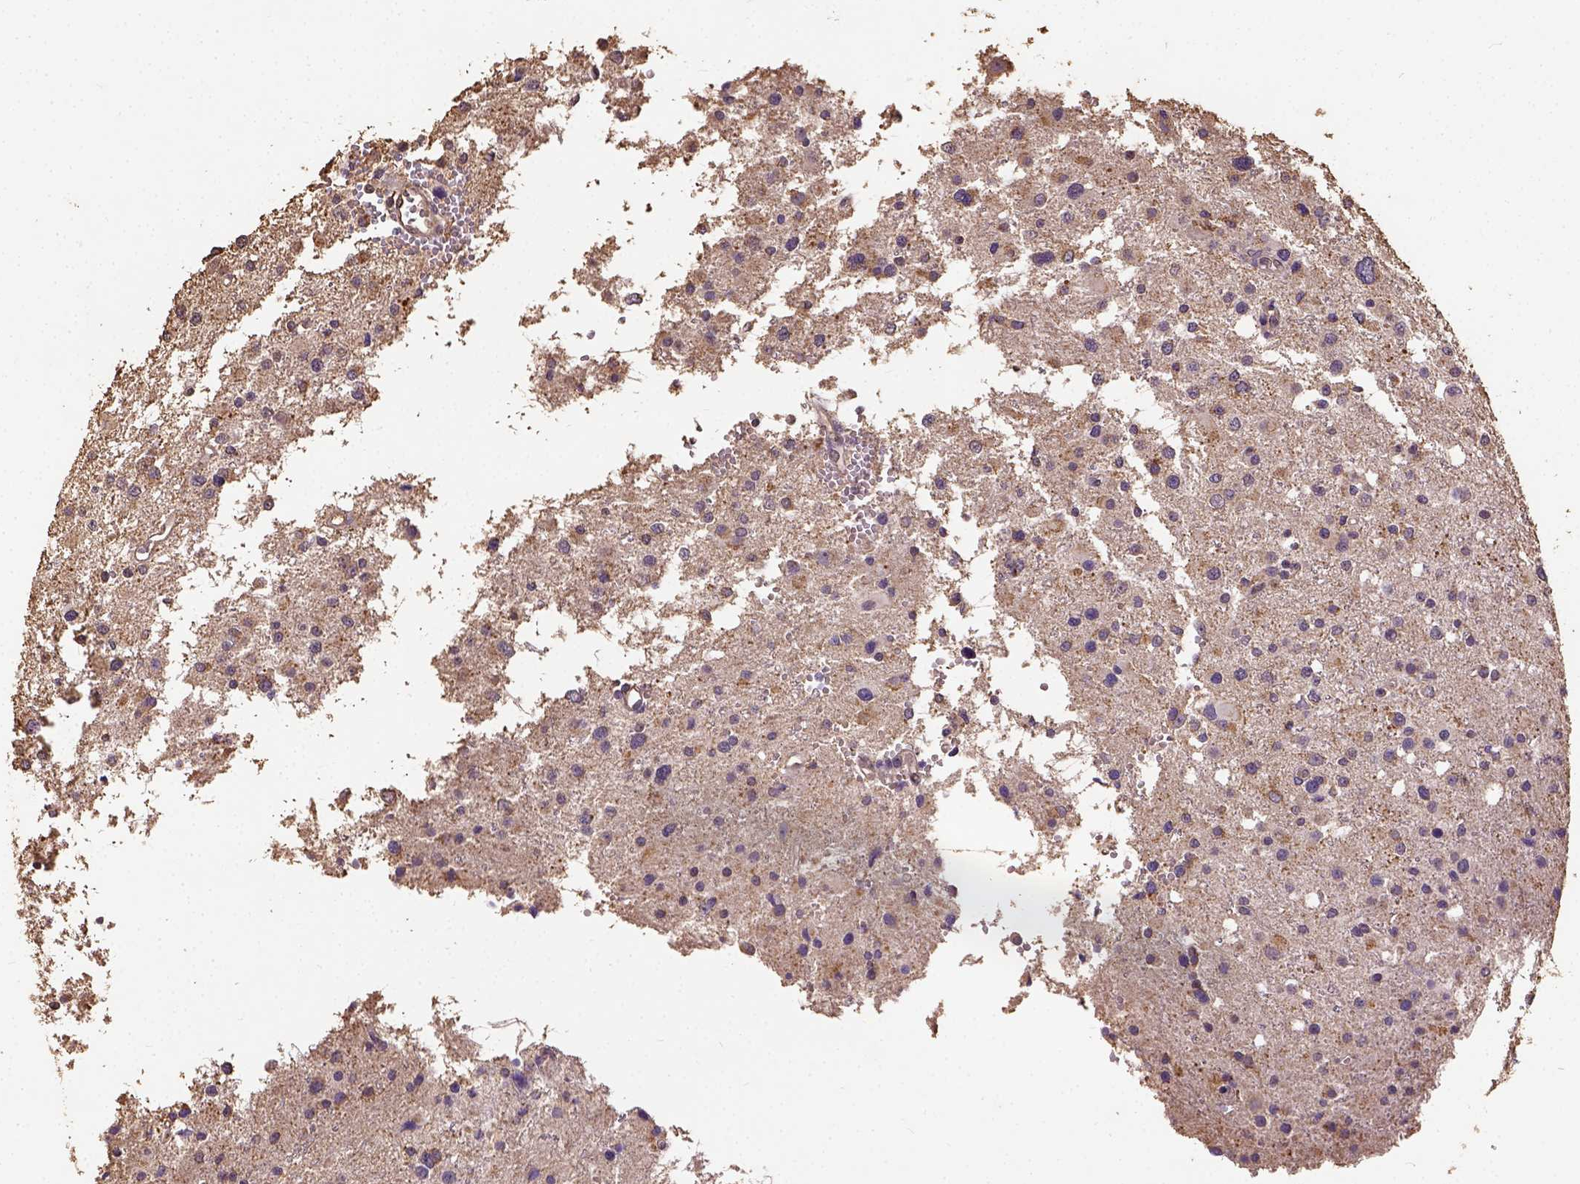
{"staining": {"intensity": "moderate", "quantity": "<25%", "location": "cytoplasmic/membranous"}, "tissue": "glioma", "cell_type": "Tumor cells", "image_type": "cancer", "snomed": [{"axis": "morphology", "description": "Glioma, malignant, High grade"}, {"axis": "topography", "description": "Brain"}], "caption": "Approximately <25% of tumor cells in malignant glioma (high-grade) show moderate cytoplasmic/membranous protein staining as visualized by brown immunohistochemical staining.", "gene": "ATP1B3", "patient": {"sex": "male", "age": 54}}